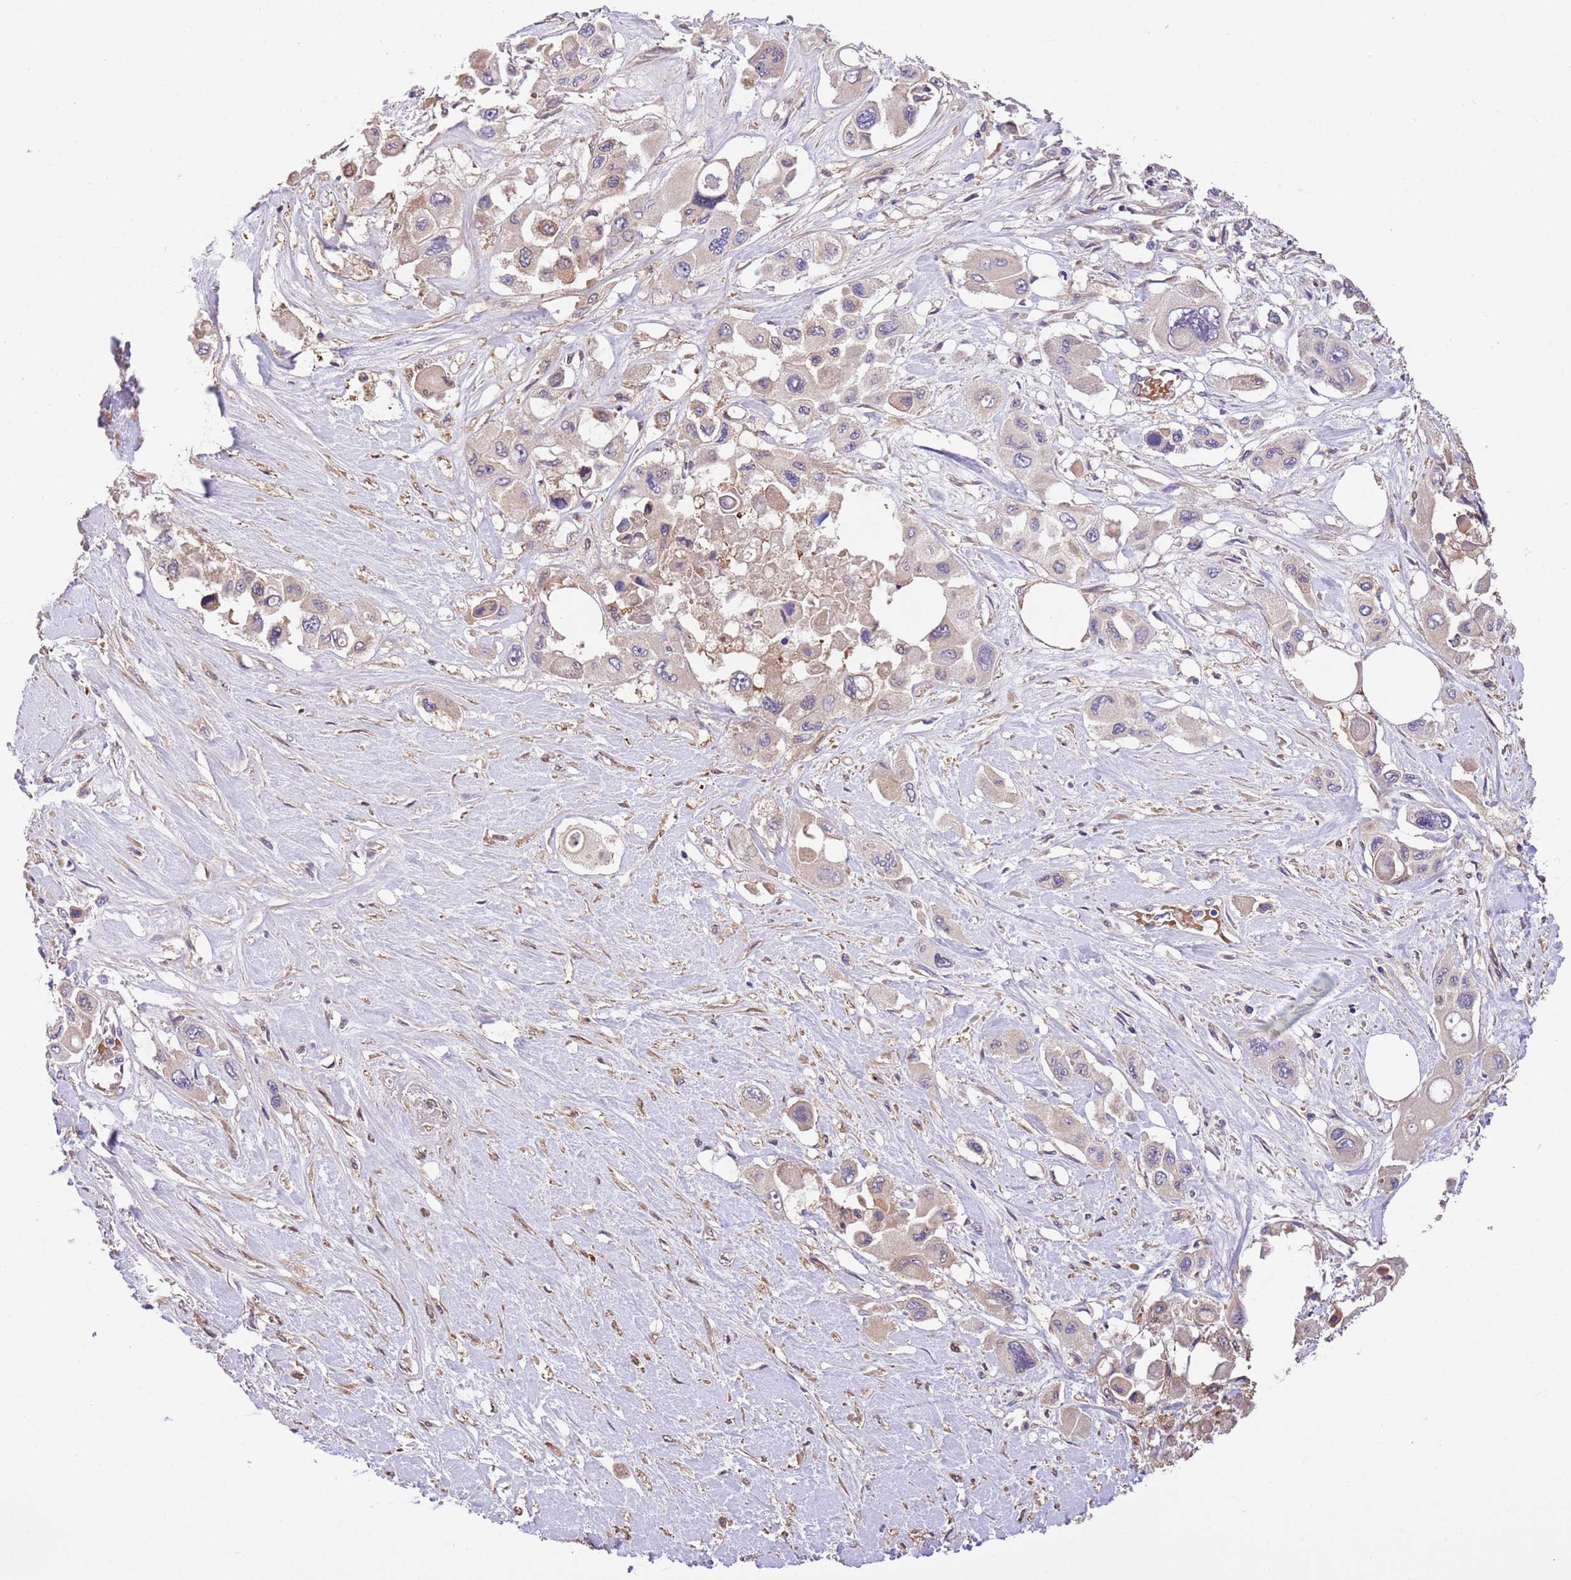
{"staining": {"intensity": "weak", "quantity": "<25%", "location": "cytoplasmic/membranous"}, "tissue": "pancreatic cancer", "cell_type": "Tumor cells", "image_type": "cancer", "snomed": [{"axis": "morphology", "description": "Adenocarcinoma, NOS"}, {"axis": "topography", "description": "Pancreas"}], "caption": "An IHC photomicrograph of pancreatic adenocarcinoma is shown. There is no staining in tumor cells of pancreatic adenocarcinoma.", "gene": "FAM89B", "patient": {"sex": "male", "age": 92}}